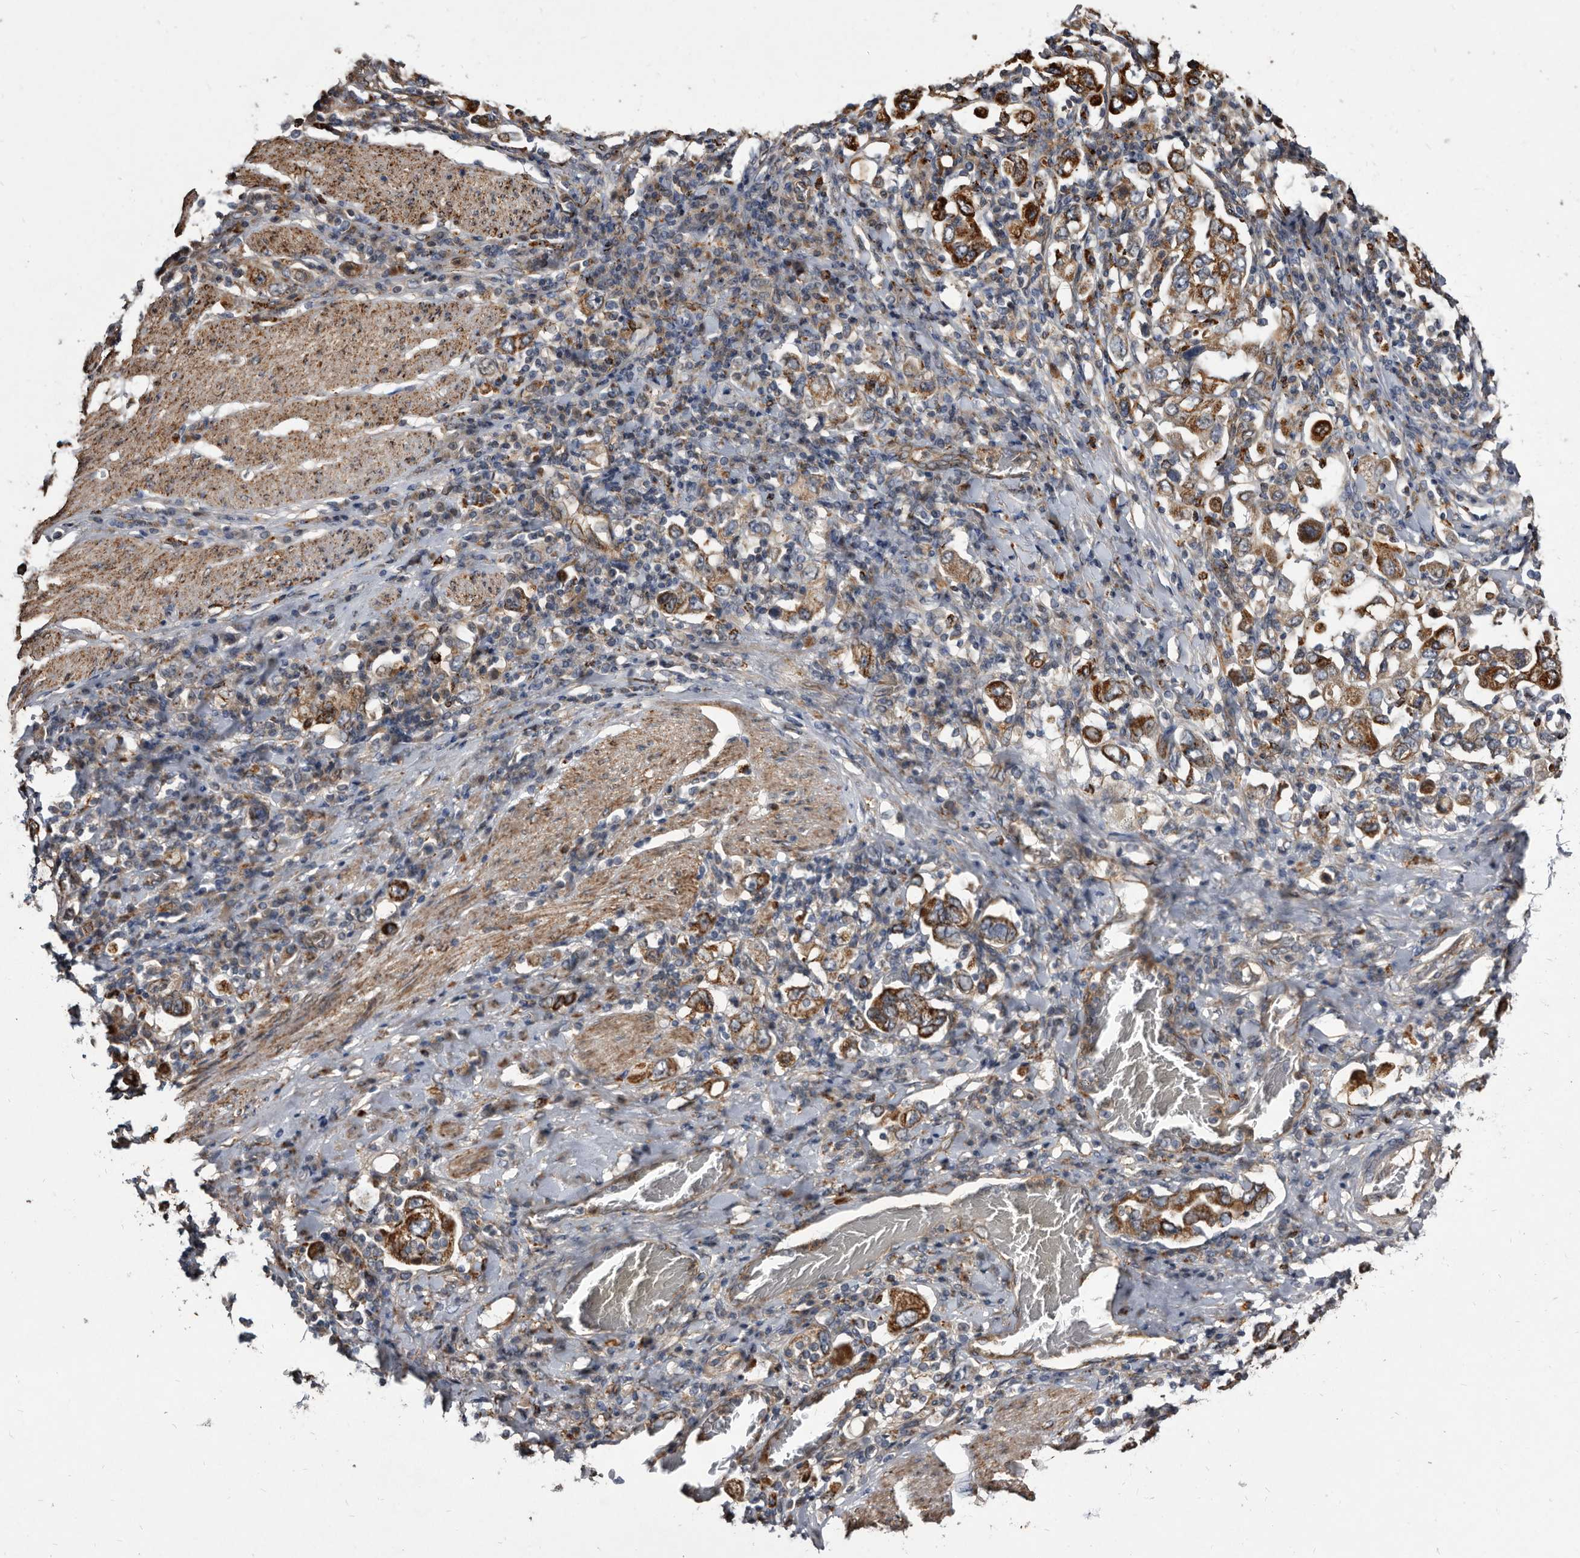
{"staining": {"intensity": "strong", "quantity": ">75%", "location": "cytoplasmic/membranous"}, "tissue": "stomach cancer", "cell_type": "Tumor cells", "image_type": "cancer", "snomed": [{"axis": "morphology", "description": "Adenocarcinoma, NOS"}, {"axis": "topography", "description": "Stomach, upper"}], "caption": "A brown stain labels strong cytoplasmic/membranous positivity of a protein in human stomach cancer (adenocarcinoma) tumor cells.", "gene": "CTSA", "patient": {"sex": "male", "age": 62}}